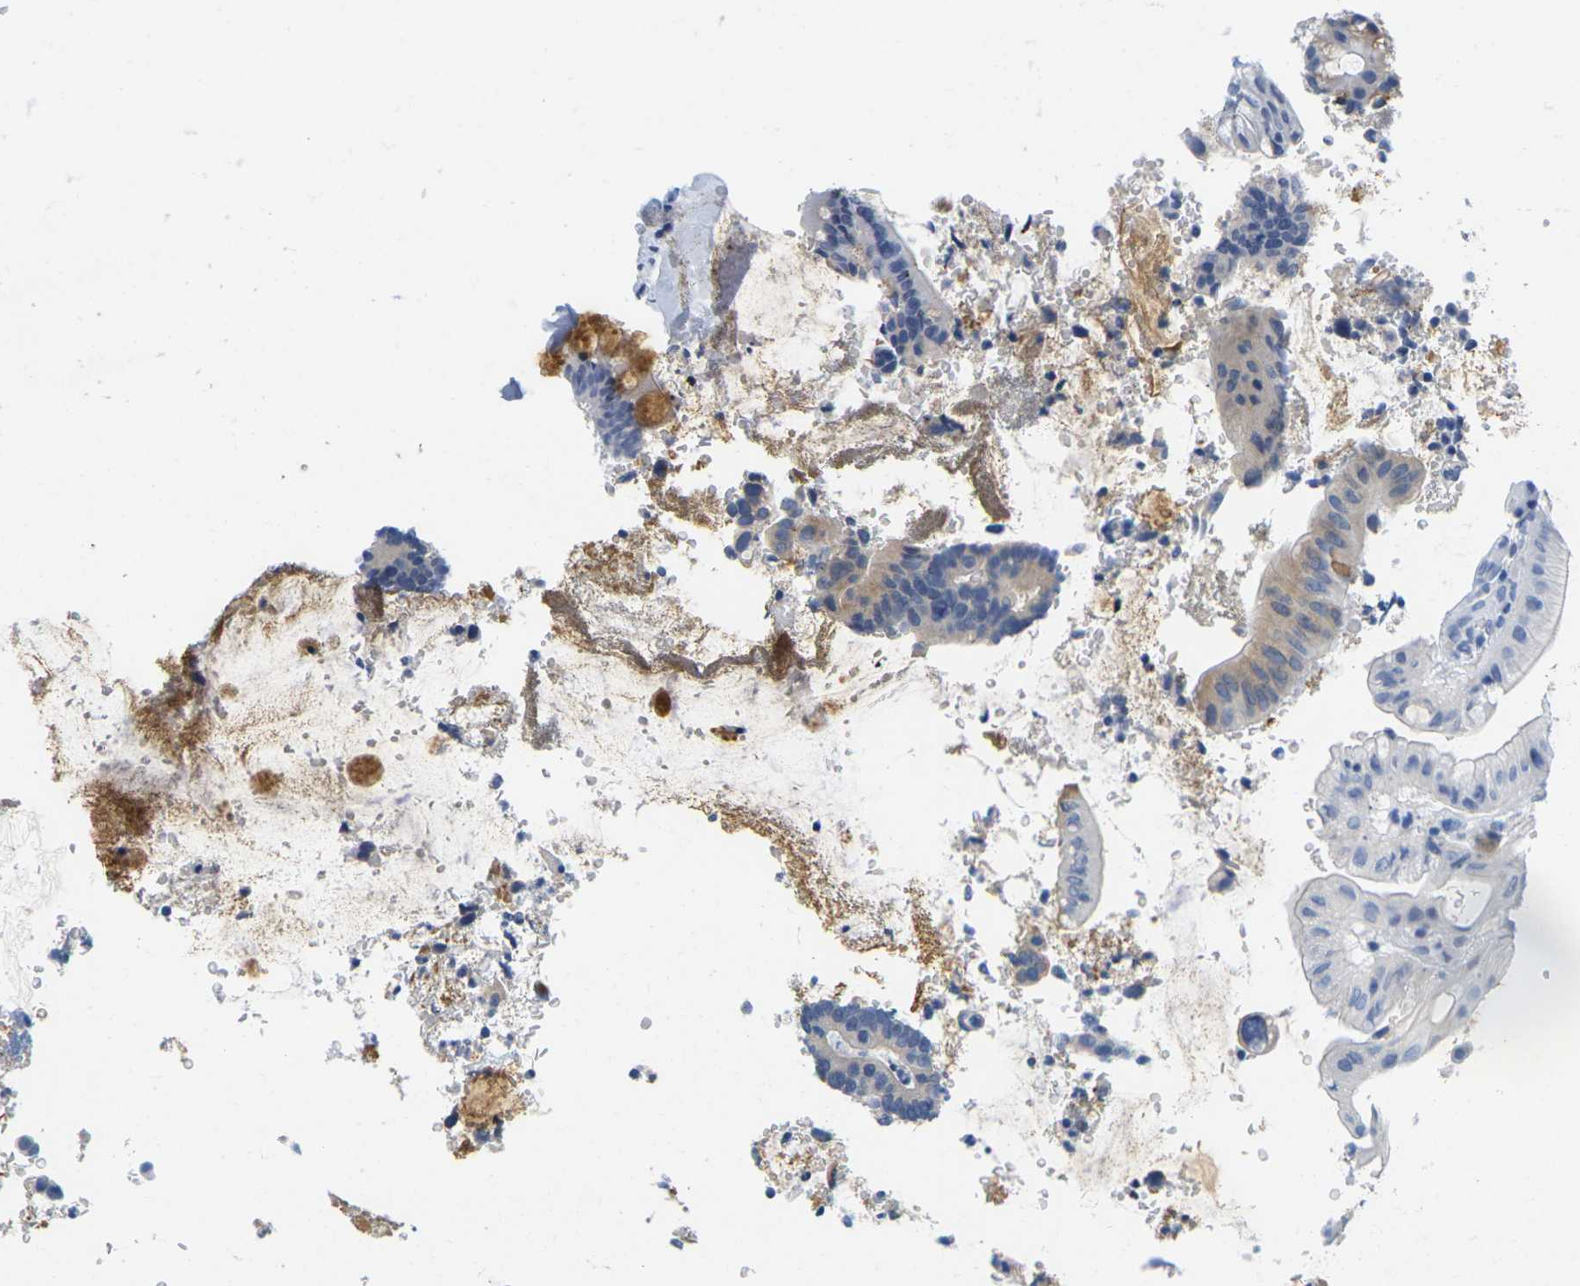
{"staining": {"intensity": "weak", "quantity": "<25%", "location": "cytoplasmic/membranous"}, "tissue": "colorectal cancer", "cell_type": "Tumor cells", "image_type": "cancer", "snomed": [{"axis": "morphology", "description": "Normal tissue, NOS"}, {"axis": "morphology", "description": "Adenocarcinoma, NOS"}, {"axis": "topography", "description": "Colon"}], "caption": "An immunohistochemistry (IHC) histopathology image of colorectal adenocarcinoma is shown. There is no staining in tumor cells of colorectal adenocarcinoma.", "gene": "HLA-DOB", "patient": {"sex": "male", "age": 82}}